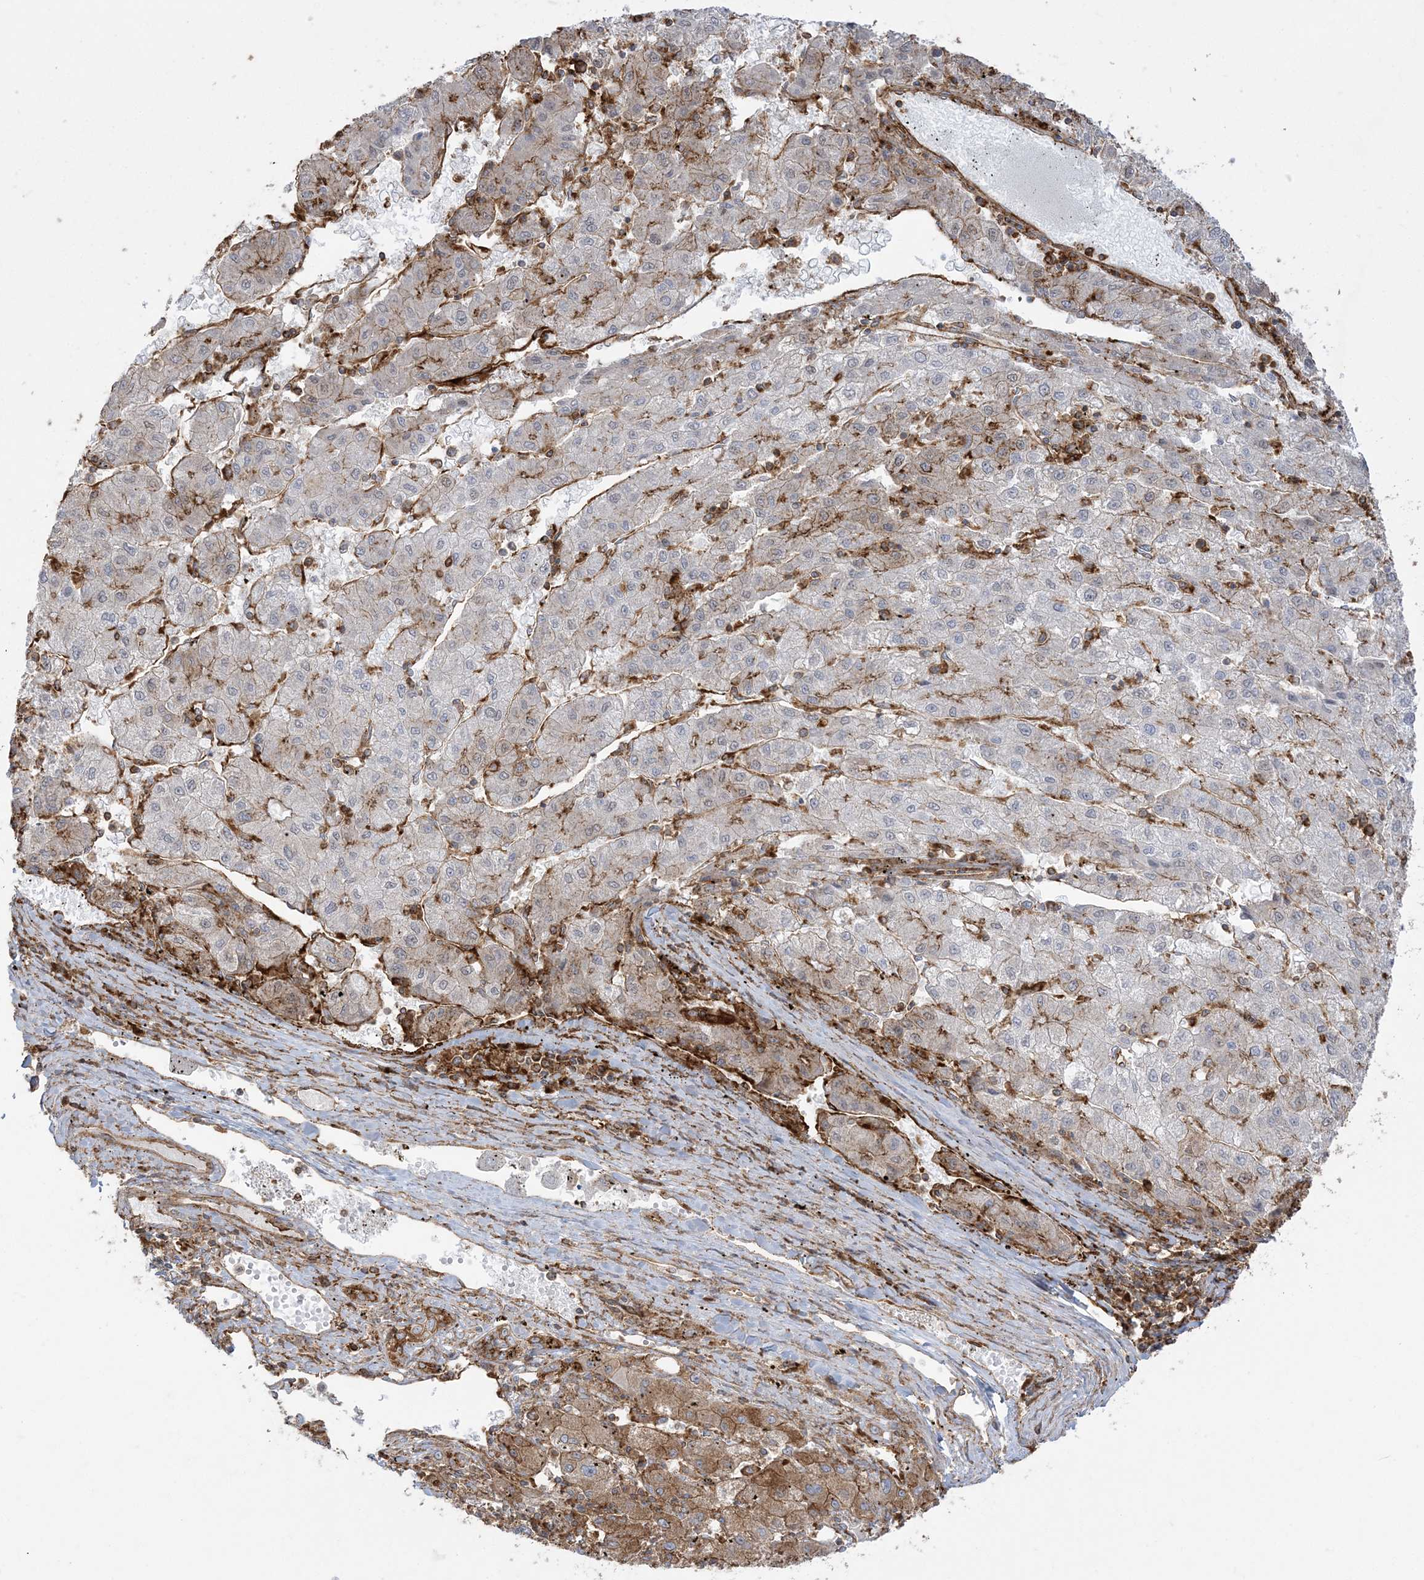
{"staining": {"intensity": "negative", "quantity": "none", "location": "none"}, "tissue": "liver cancer", "cell_type": "Tumor cells", "image_type": "cancer", "snomed": [{"axis": "morphology", "description": "Carcinoma, Hepatocellular, NOS"}, {"axis": "topography", "description": "Liver"}], "caption": "Immunohistochemical staining of human liver cancer reveals no significant expression in tumor cells. The staining was performed using DAB to visualize the protein expression in brown, while the nuclei were stained in blue with hematoxylin (Magnification: 20x).", "gene": "DERL3", "patient": {"sex": "male", "age": 72}}